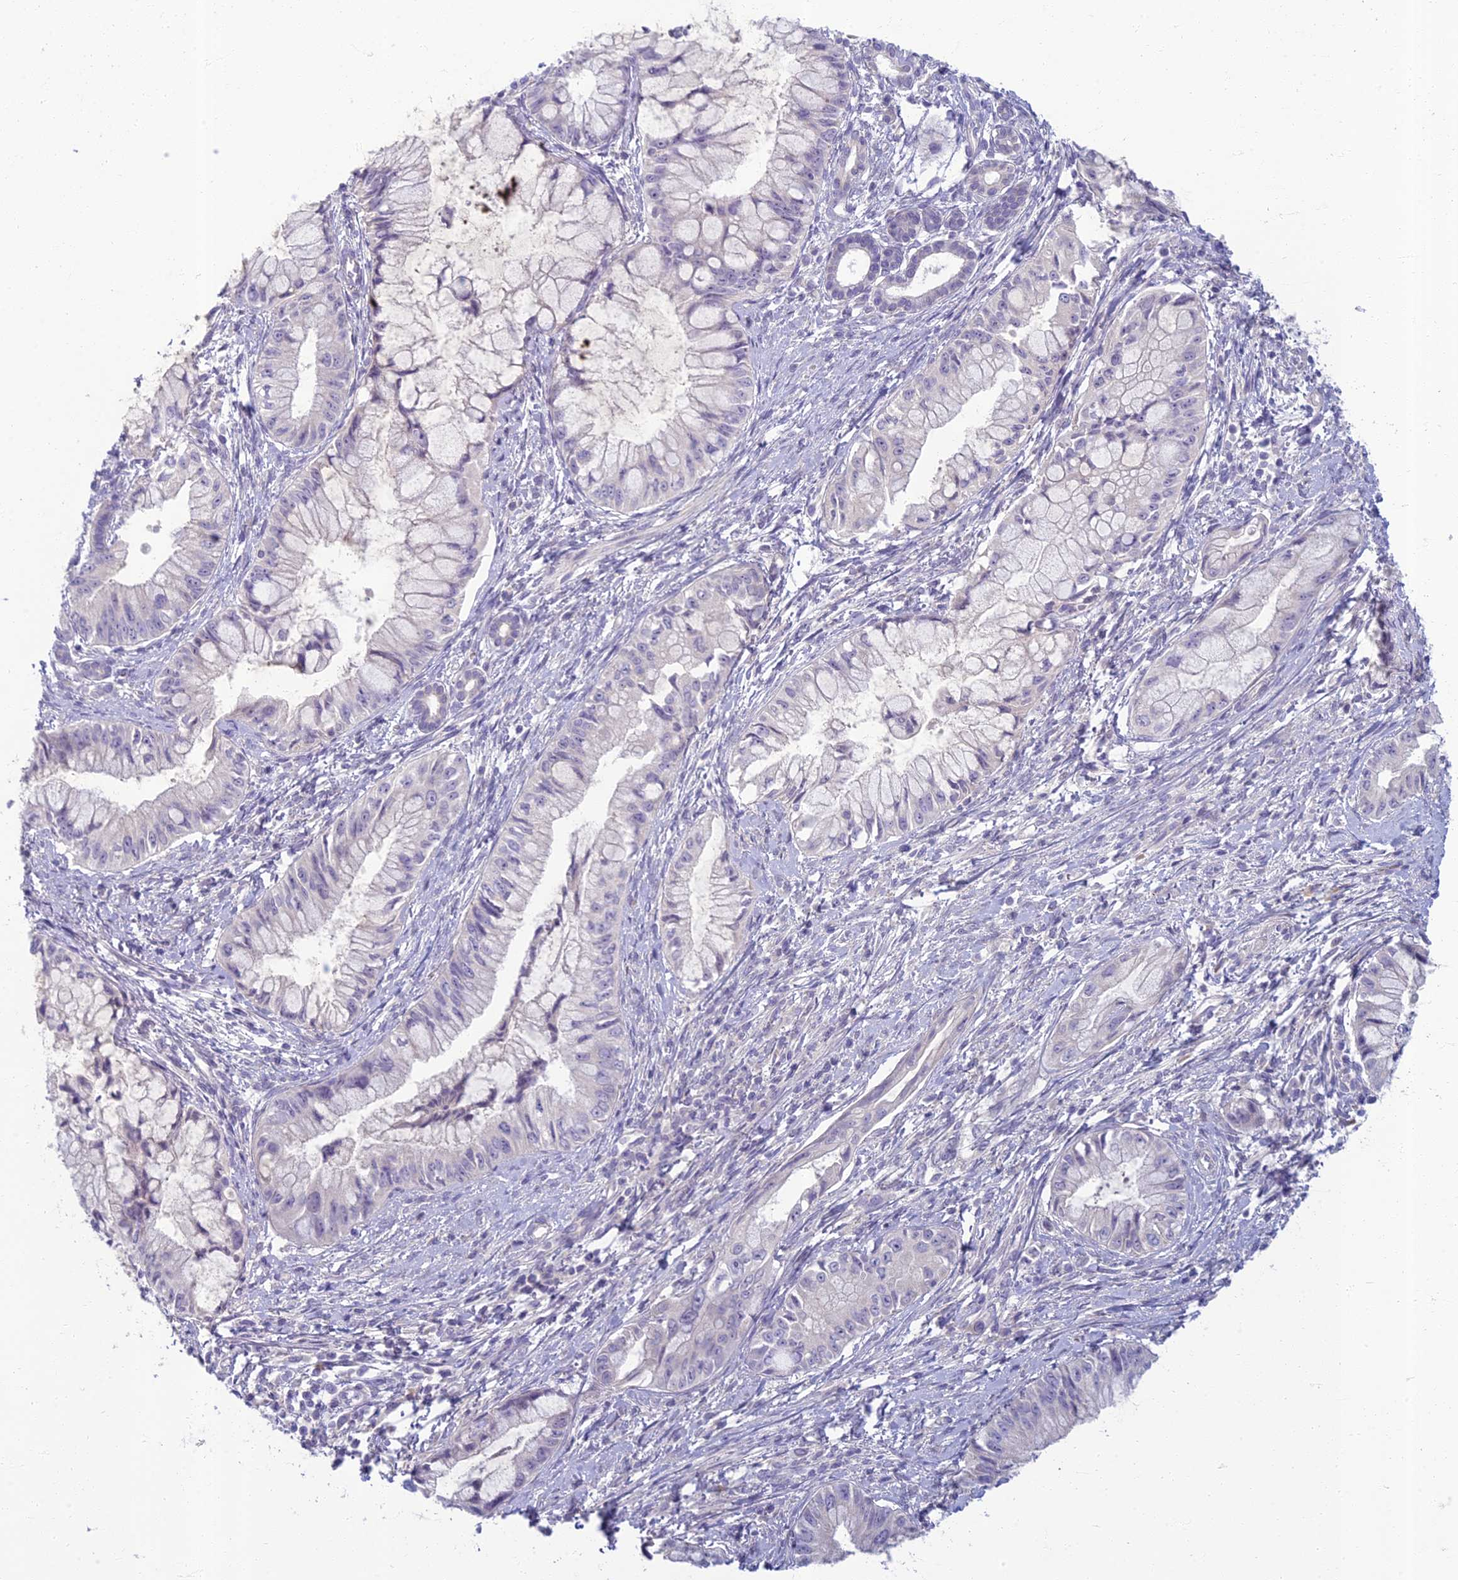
{"staining": {"intensity": "negative", "quantity": "none", "location": "none"}, "tissue": "pancreatic cancer", "cell_type": "Tumor cells", "image_type": "cancer", "snomed": [{"axis": "morphology", "description": "Adenocarcinoma, NOS"}, {"axis": "topography", "description": "Pancreas"}], "caption": "DAB immunohistochemical staining of human pancreatic cancer (adenocarcinoma) exhibits no significant expression in tumor cells.", "gene": "SLC25A41", "patient": {"sex": "male", "age": 48}}